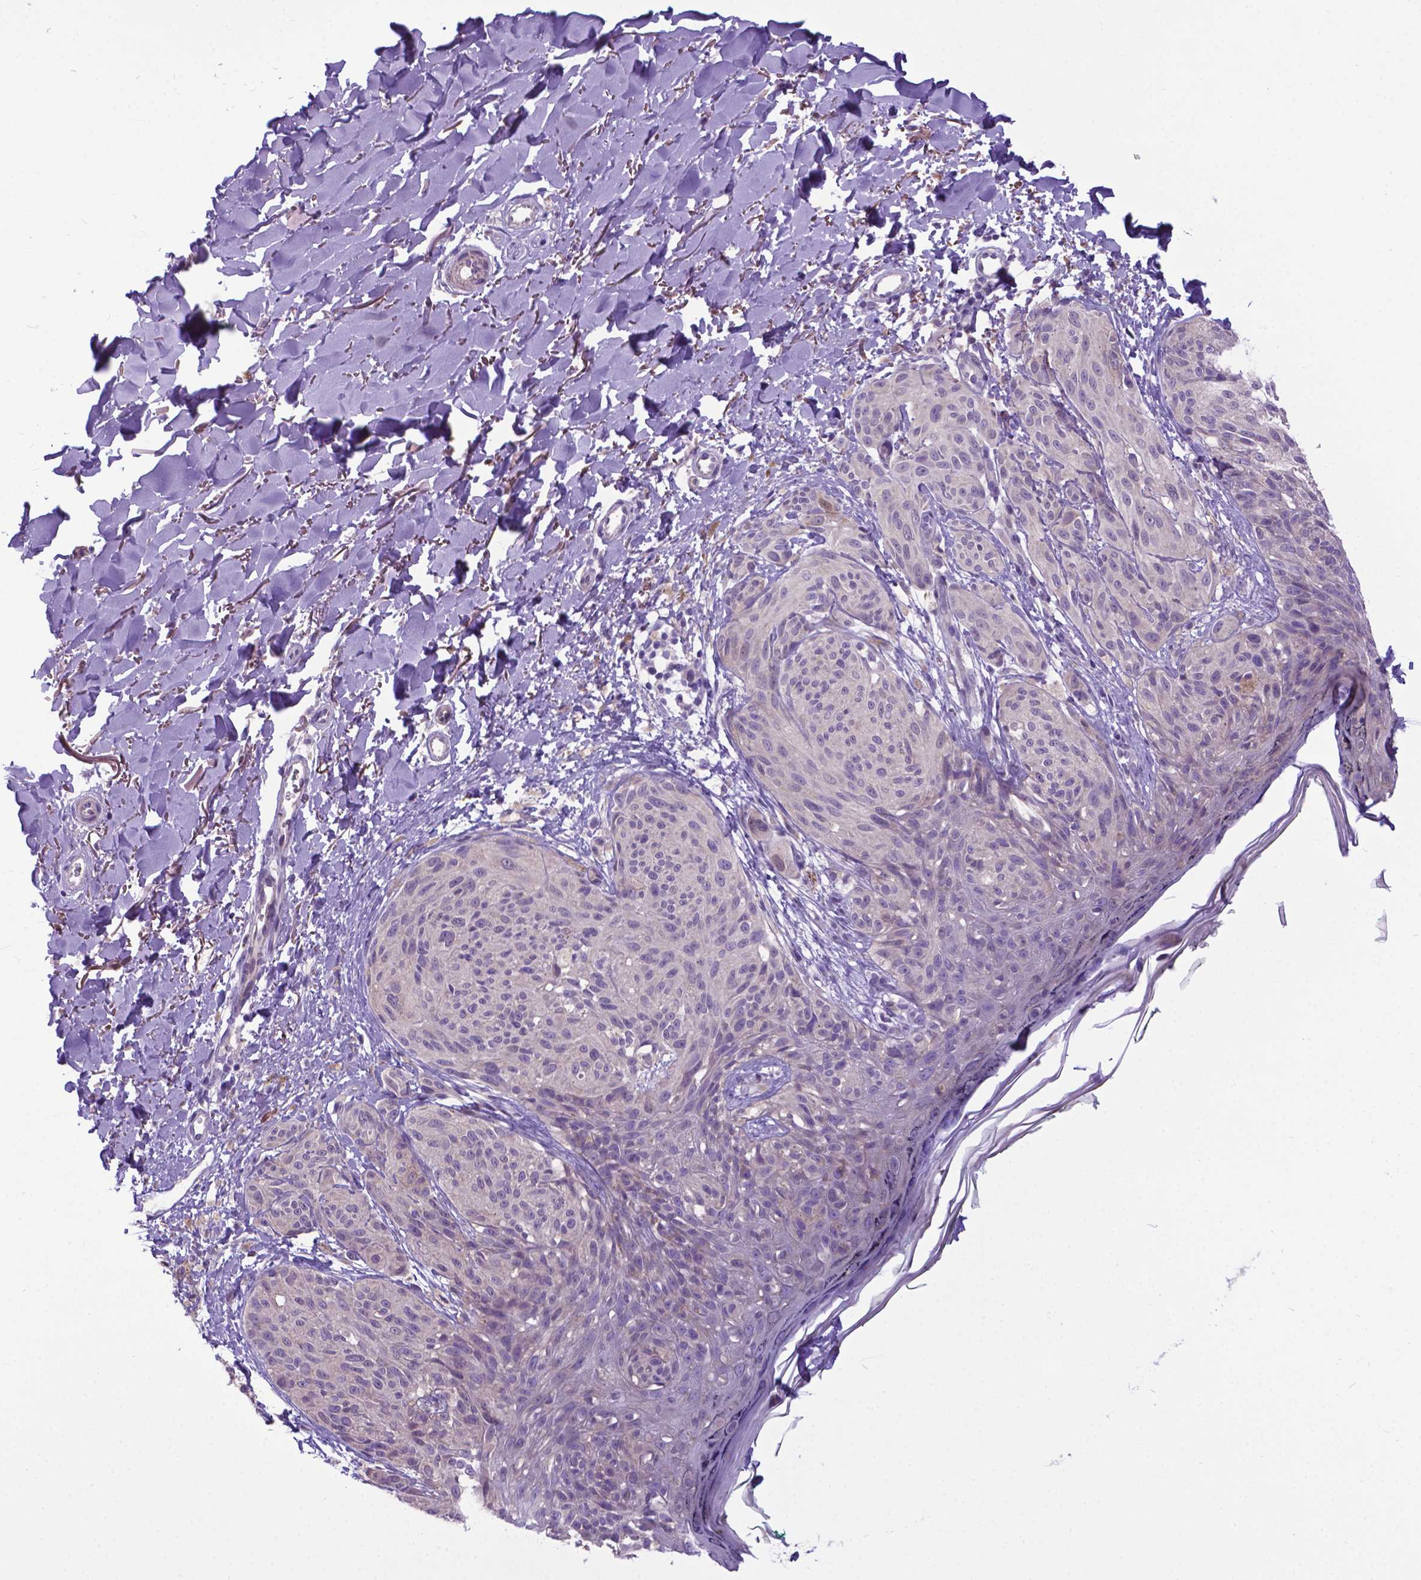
{"staining": {"intensity": "negative", "quantity": "none", "location": "none"}, "tissue": "melanoma", "cell_type": "Tumor cells", "image_type": "cancer", "snomed": [{"axis": "morphology", "description": "Malignant melanoma, NOS"}, {"axis": "topography", "description": "Skin"}], "caption": "Immunohistochemistry of melanoma exhibits no positivity in tumor cells.", "gene": "ADRA2B", "patient": {"sex": "female", "age": 87}}